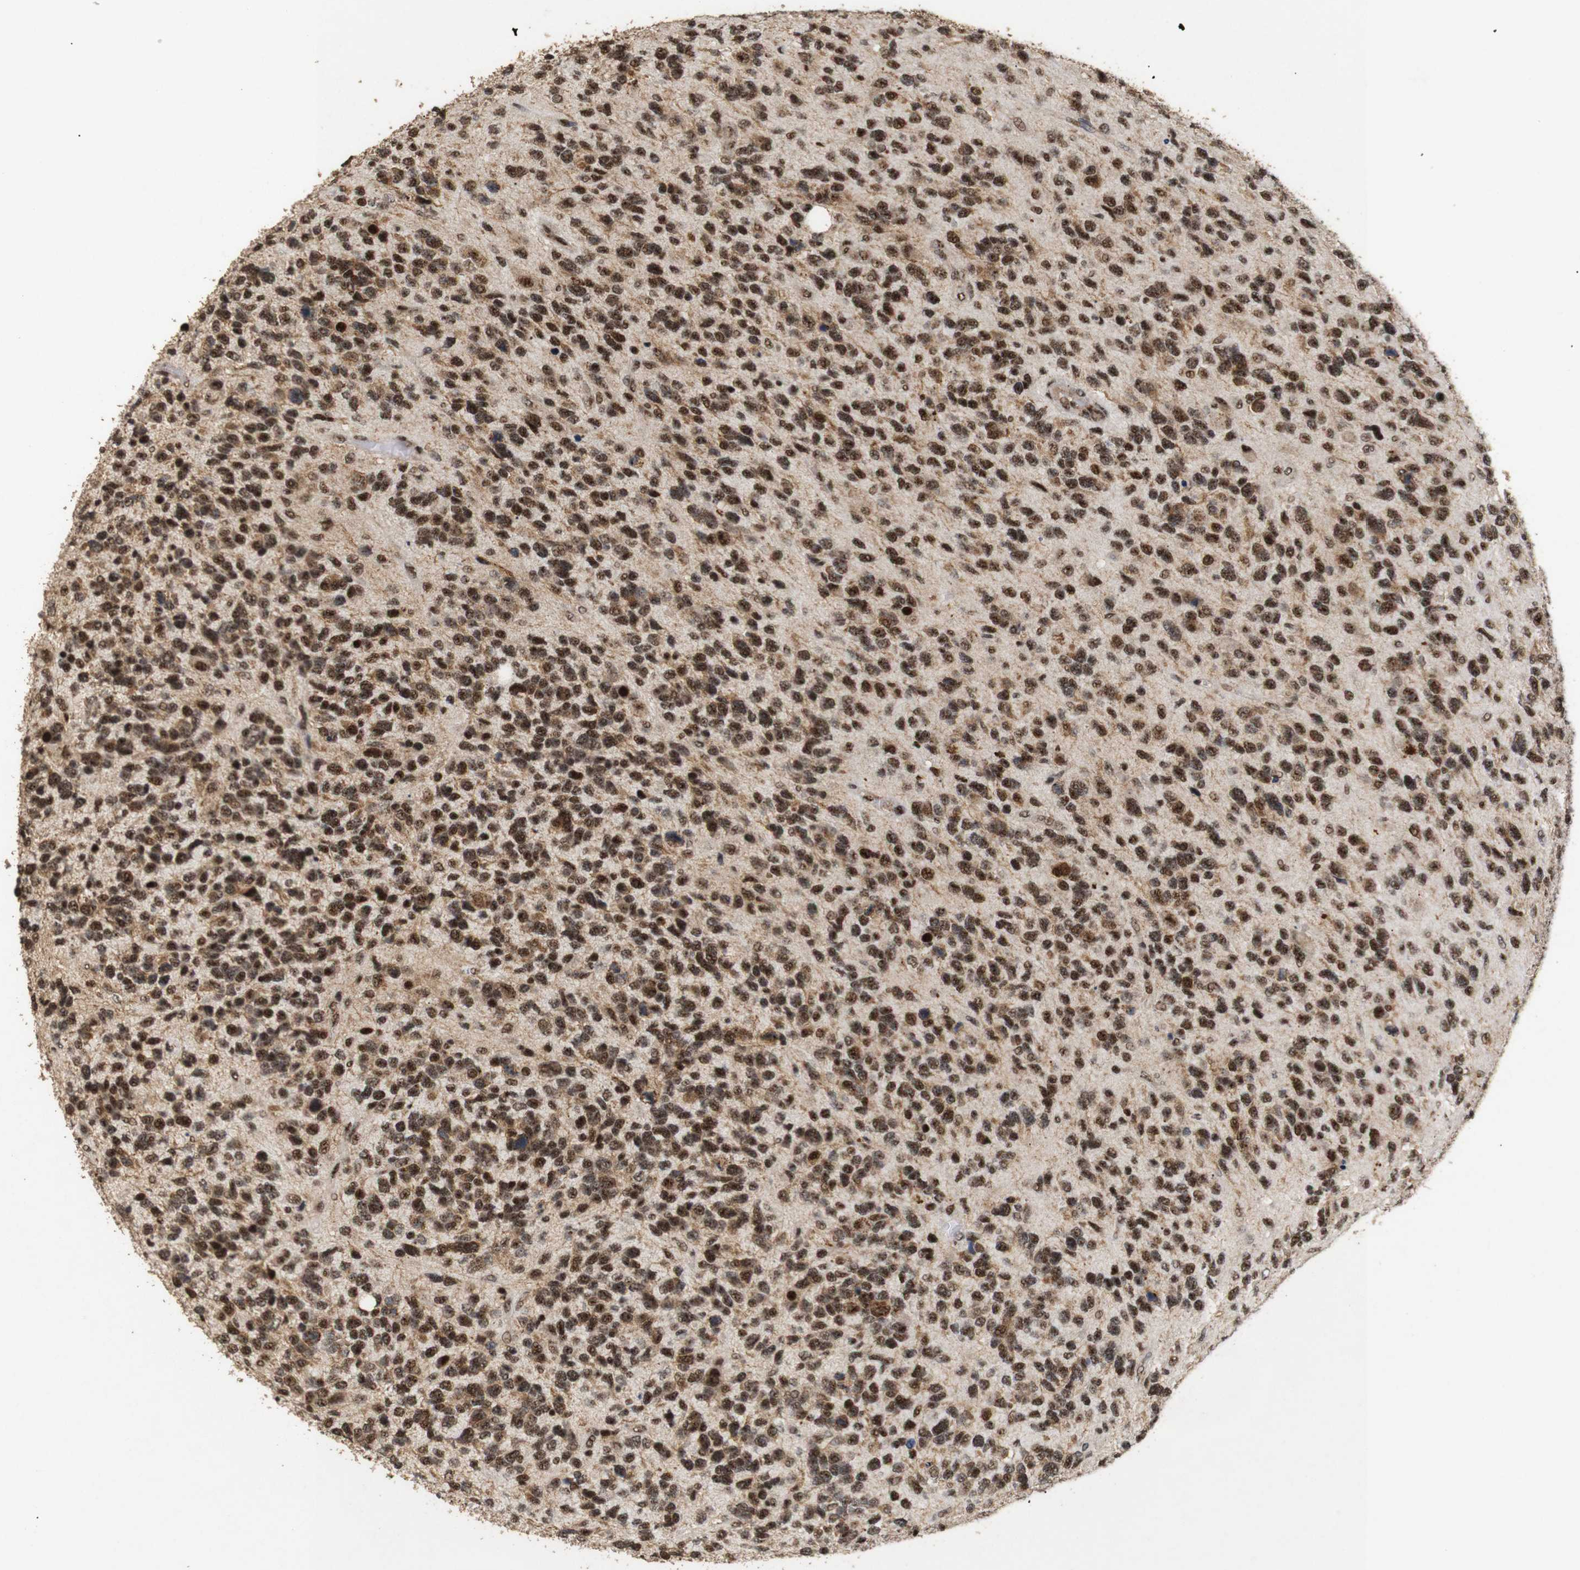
{"staining": {"intensity": "strong", "quantity": ">75%", "location": "cytoplasmic/membranous,nuclear"}, "tissue": "glioma", "cell_type": "Tumor cells", "image_type": "cancer", "snomed": [{"axis": "morphology", "description": "Glioma, malignant, High grade"}, {"axis": "topography", "description": "Brain"}], "caption": "A high-resolution image shows immunohistochemistry (IHC) staining of glioma, which exhibits strong cytoplasmic/membranous and nuclear expression in about >75% of tumor cells.", "gene": "PYM1", "patient": {"sex": "female", "age": 58}}